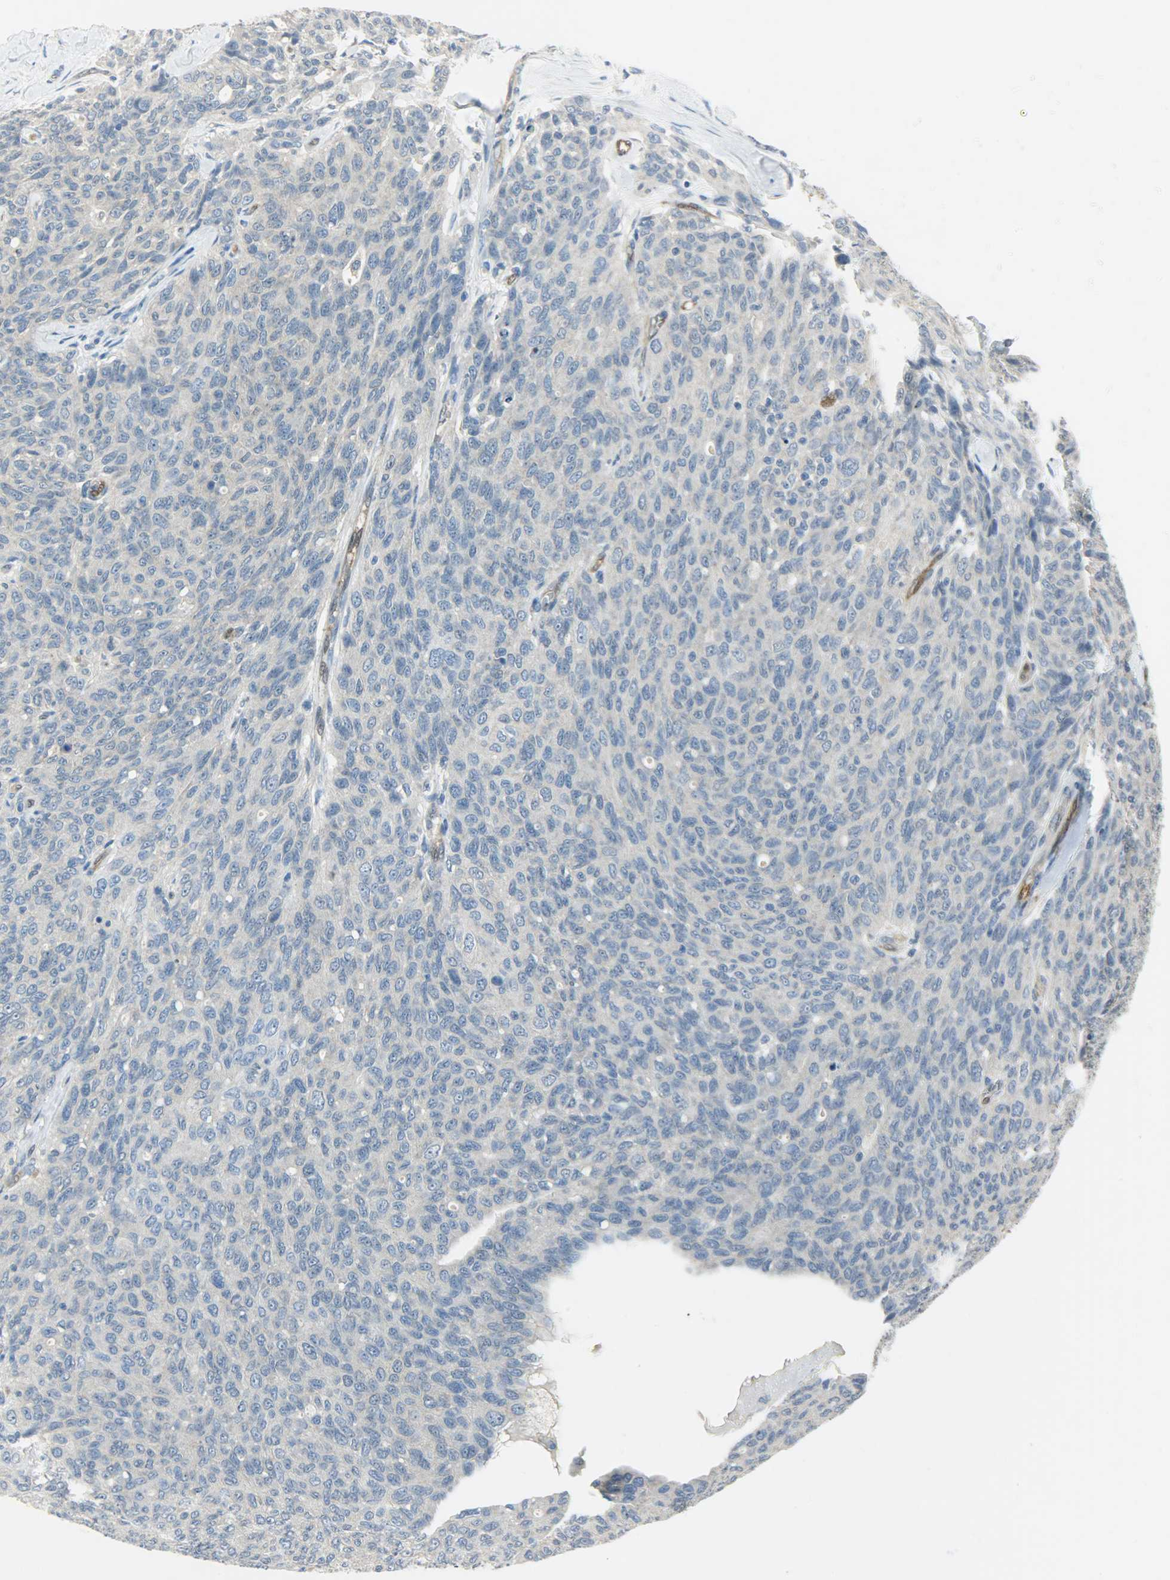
{"staining": {"intensity": "negative", "quantity": "none", "location": "none"}, "tissue": "ovarian cancer", "cell_type": "Tumor cells", "image_type": "cancer", "snomed": [{"axis": "morphology", "description": "Carcinoma, endometroid"}, {"axis": "topography", "description": "Ovary"}], "caption": "Immunohistochemistry image of neoplastic tissue: human endometroid carcinoma (ovarian) stained with DAB (3,3'-diaminobenzidine) displays no significant protein positivity in tumor cells.", "gene": "FKBP1A", "patient": {"sex": "female", "age": 60}}